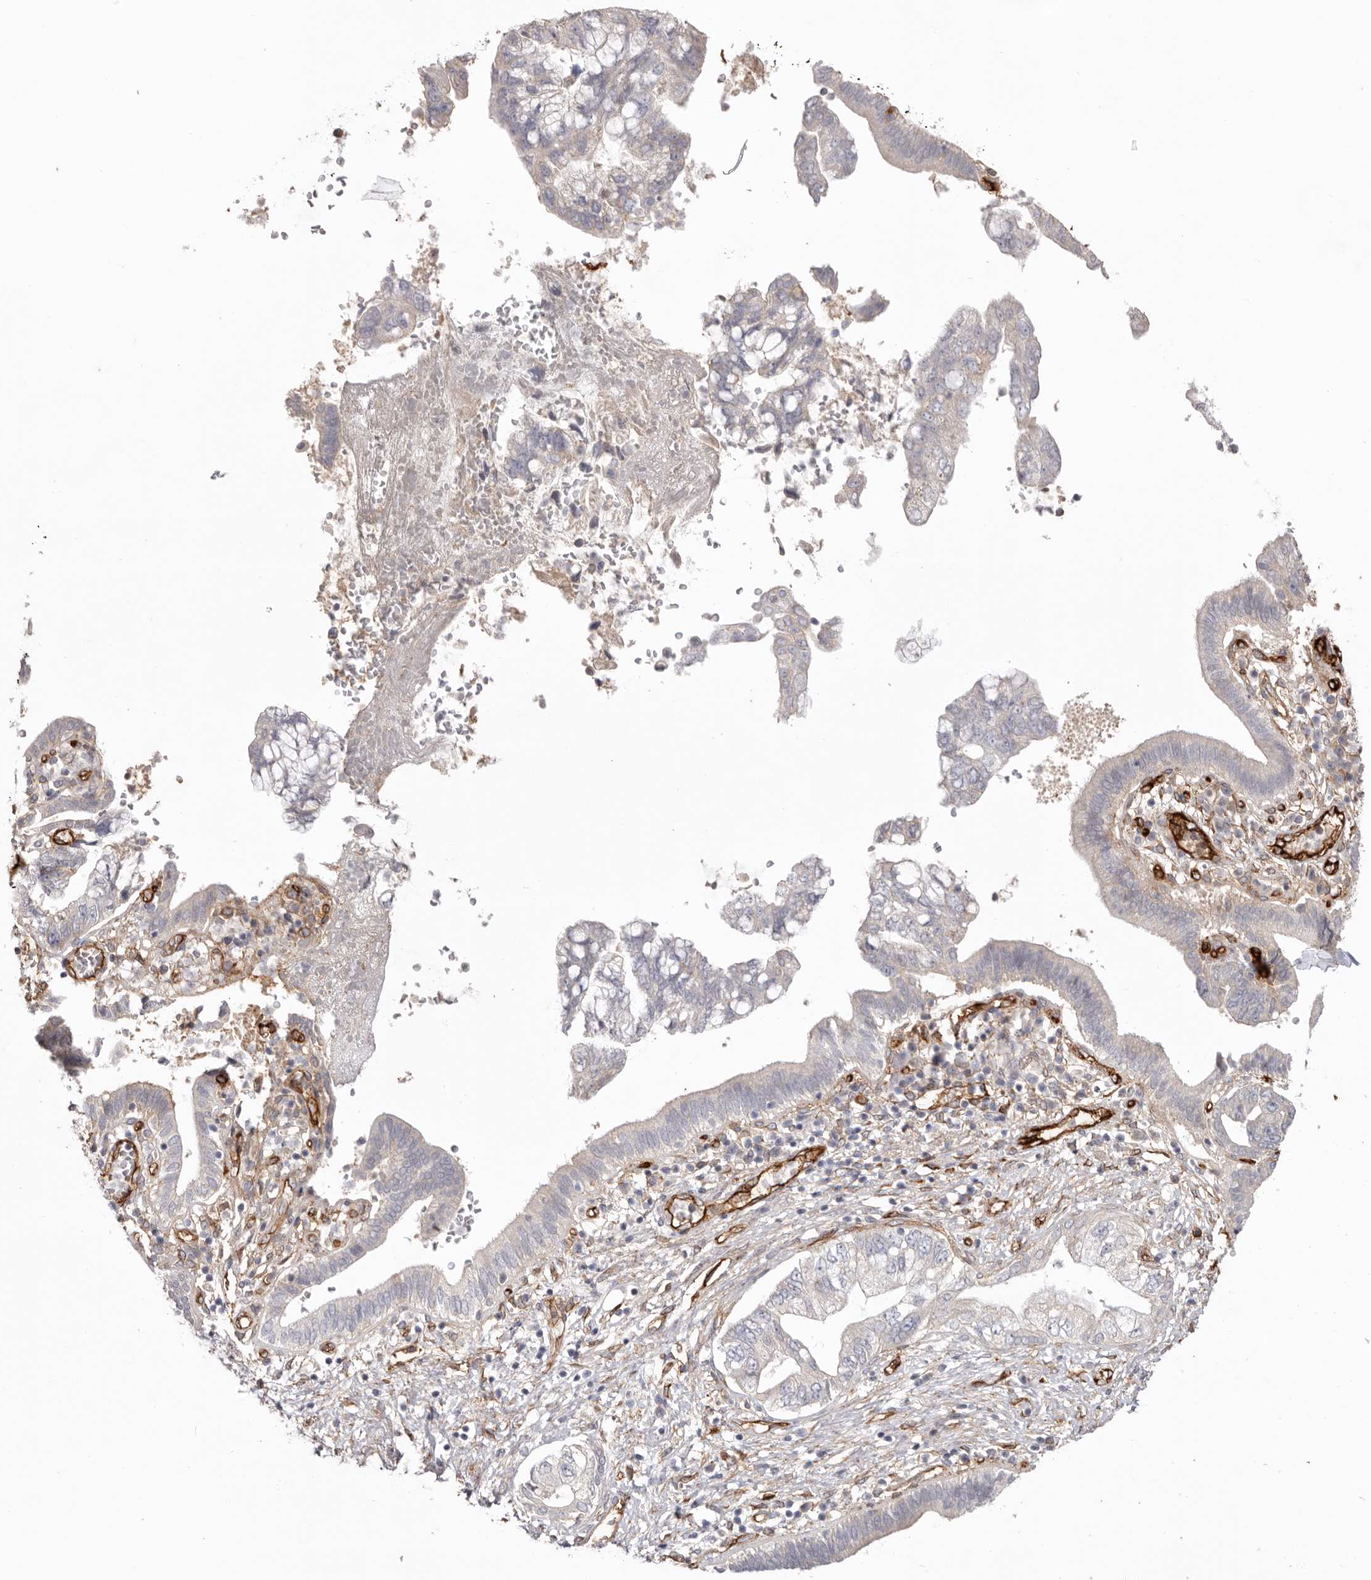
{"staining": {"intensity": "negative", "quantity": "none", "location": "none"}, "tissue": "pancreatic cancer", "cell_type": "Tumor cells", "image_type": "cancer", "snomed": [{"axis": "morphology", "description": "Adenocarcinoma, NOS"}, {"axis": "topography", "description": "Pancreas"}], "caption": "There is no significant staining in tumor cells of pancreatic cancer (adenocarcinoma). Brightfield microscopy of immunohistochemistry (IHC) stained with DAB (3,3'-diaminobenzidine) (brown) and hematoxylin (blue), captured at high magnification.", "gene": "LRRC66", "patient": {"sex": "female", "age": 73}}